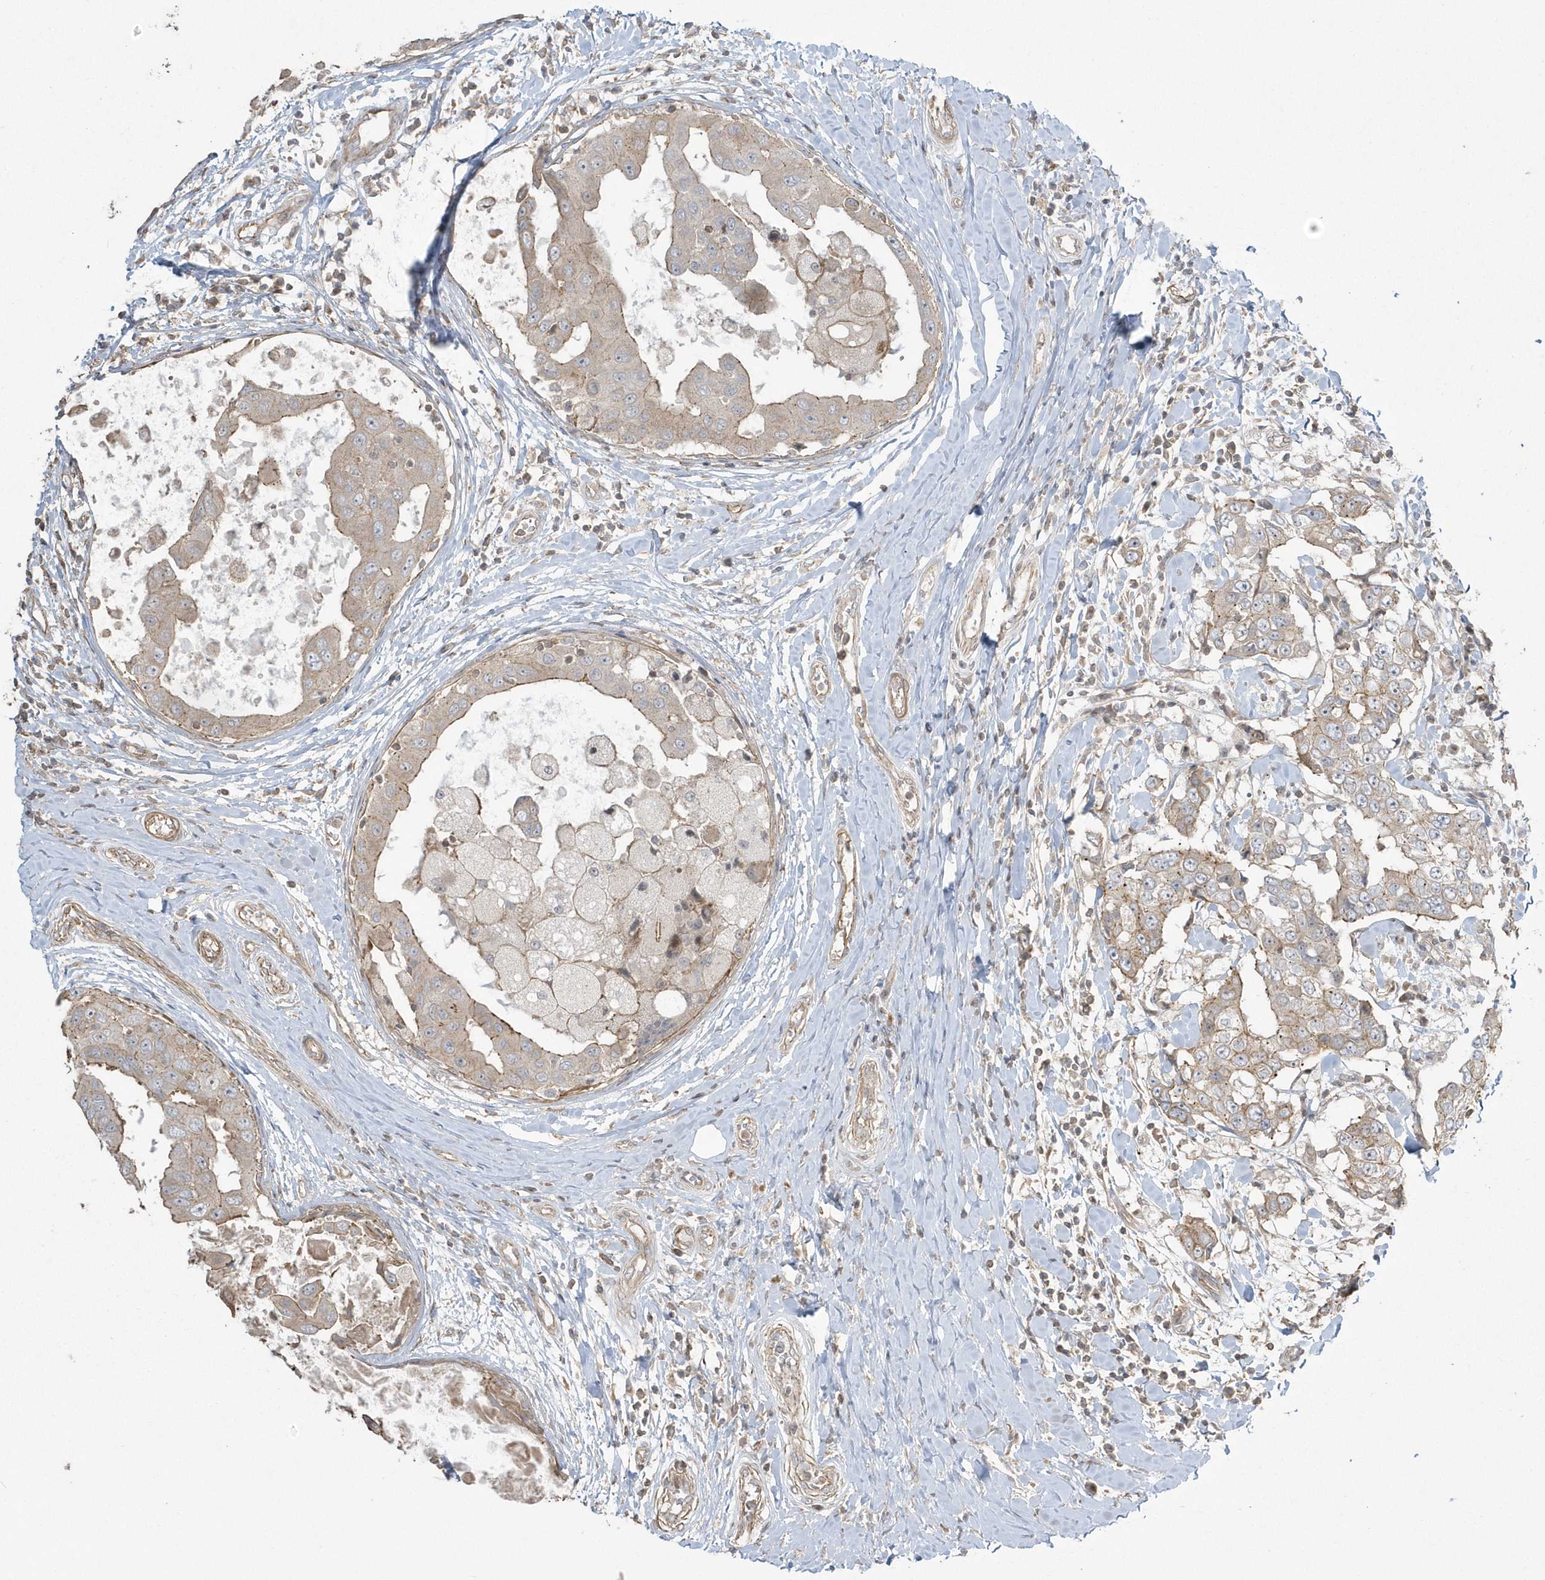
{"staining": {"intensity": "weak", "quantity": "25%-75%", "location": "cytoplasmic/membranous"}, "tissue": "breast cancer", "cell_type": "Tumor cells", "image_type": "cancer", "snomed": [{"axis": "morphology", "description": "Duct carcinoma"}, {"axis": "topography", "description": "Breast"}], "caption": "Breast cancer (invasive ductal carcinoma) stained with IHC reveals weak cytoplasmic/membranous expression in about 25%-75% of tumor cells.", "gene": "ARMC8", "patient": {"sex": "female", "age": 27}}